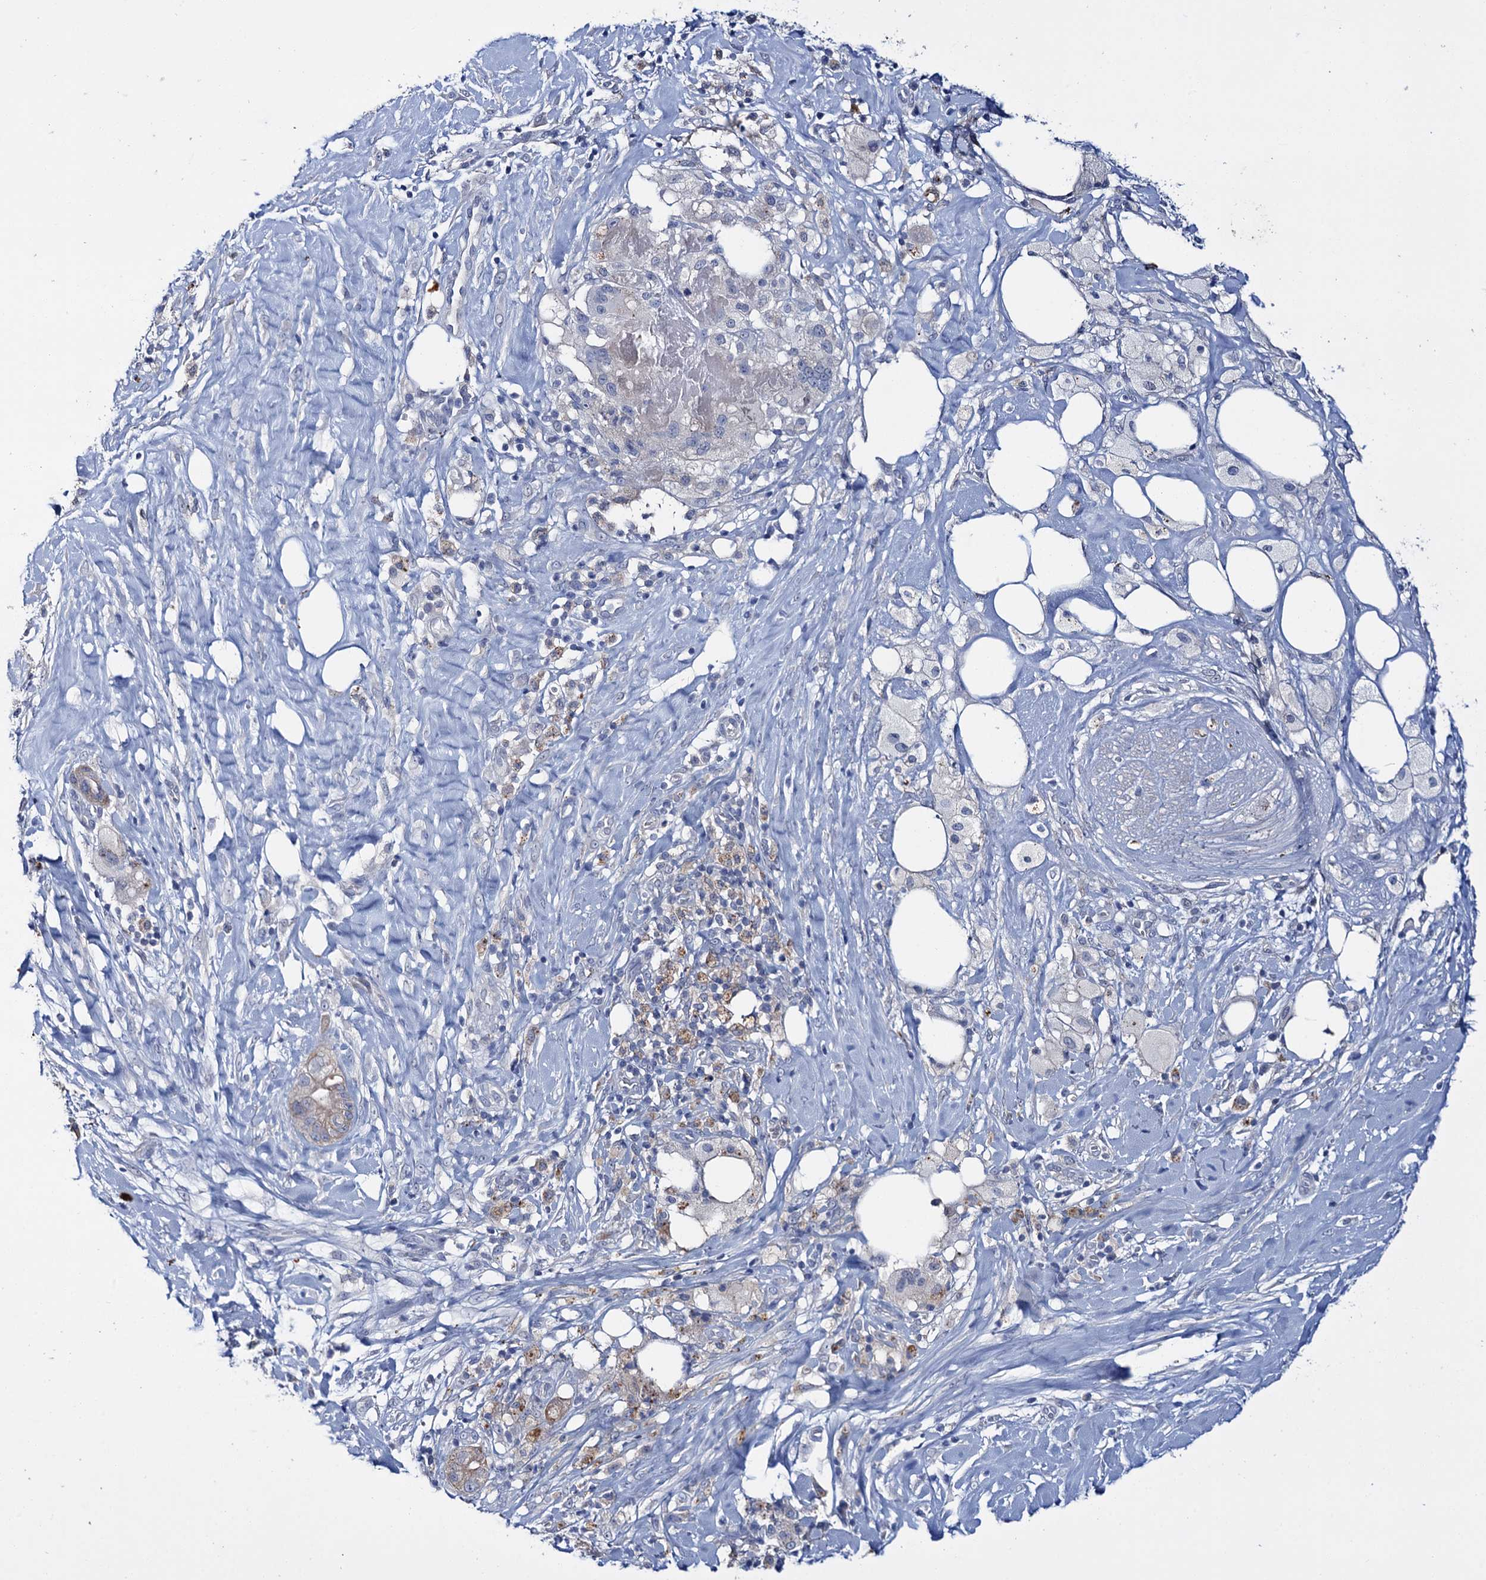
{"staining": {"intensity": "weak", "quantity": "<25%", "location": "cytoplasmic/membranous"}, "tissue": "pancreatic cancer", "cell_type": "Tumor cells", "image_type": "cancer", "snomed": [{"axis": "morphology", "description": "Adenocarcinoma, NOS"}, {"axis": "topography", "description": "Pancreas"}], "caption": "High magnification brightfield microscopy of pancreatic cancer (adenocarcinoma) stained with DAB (3,3'-diaminobenzidine) (brown) and counterstained with hematoxylin (blue): tumor cells show no significant expression.", "gene": "LYZL4", "patient": {"sex": "male", "age": 58}}